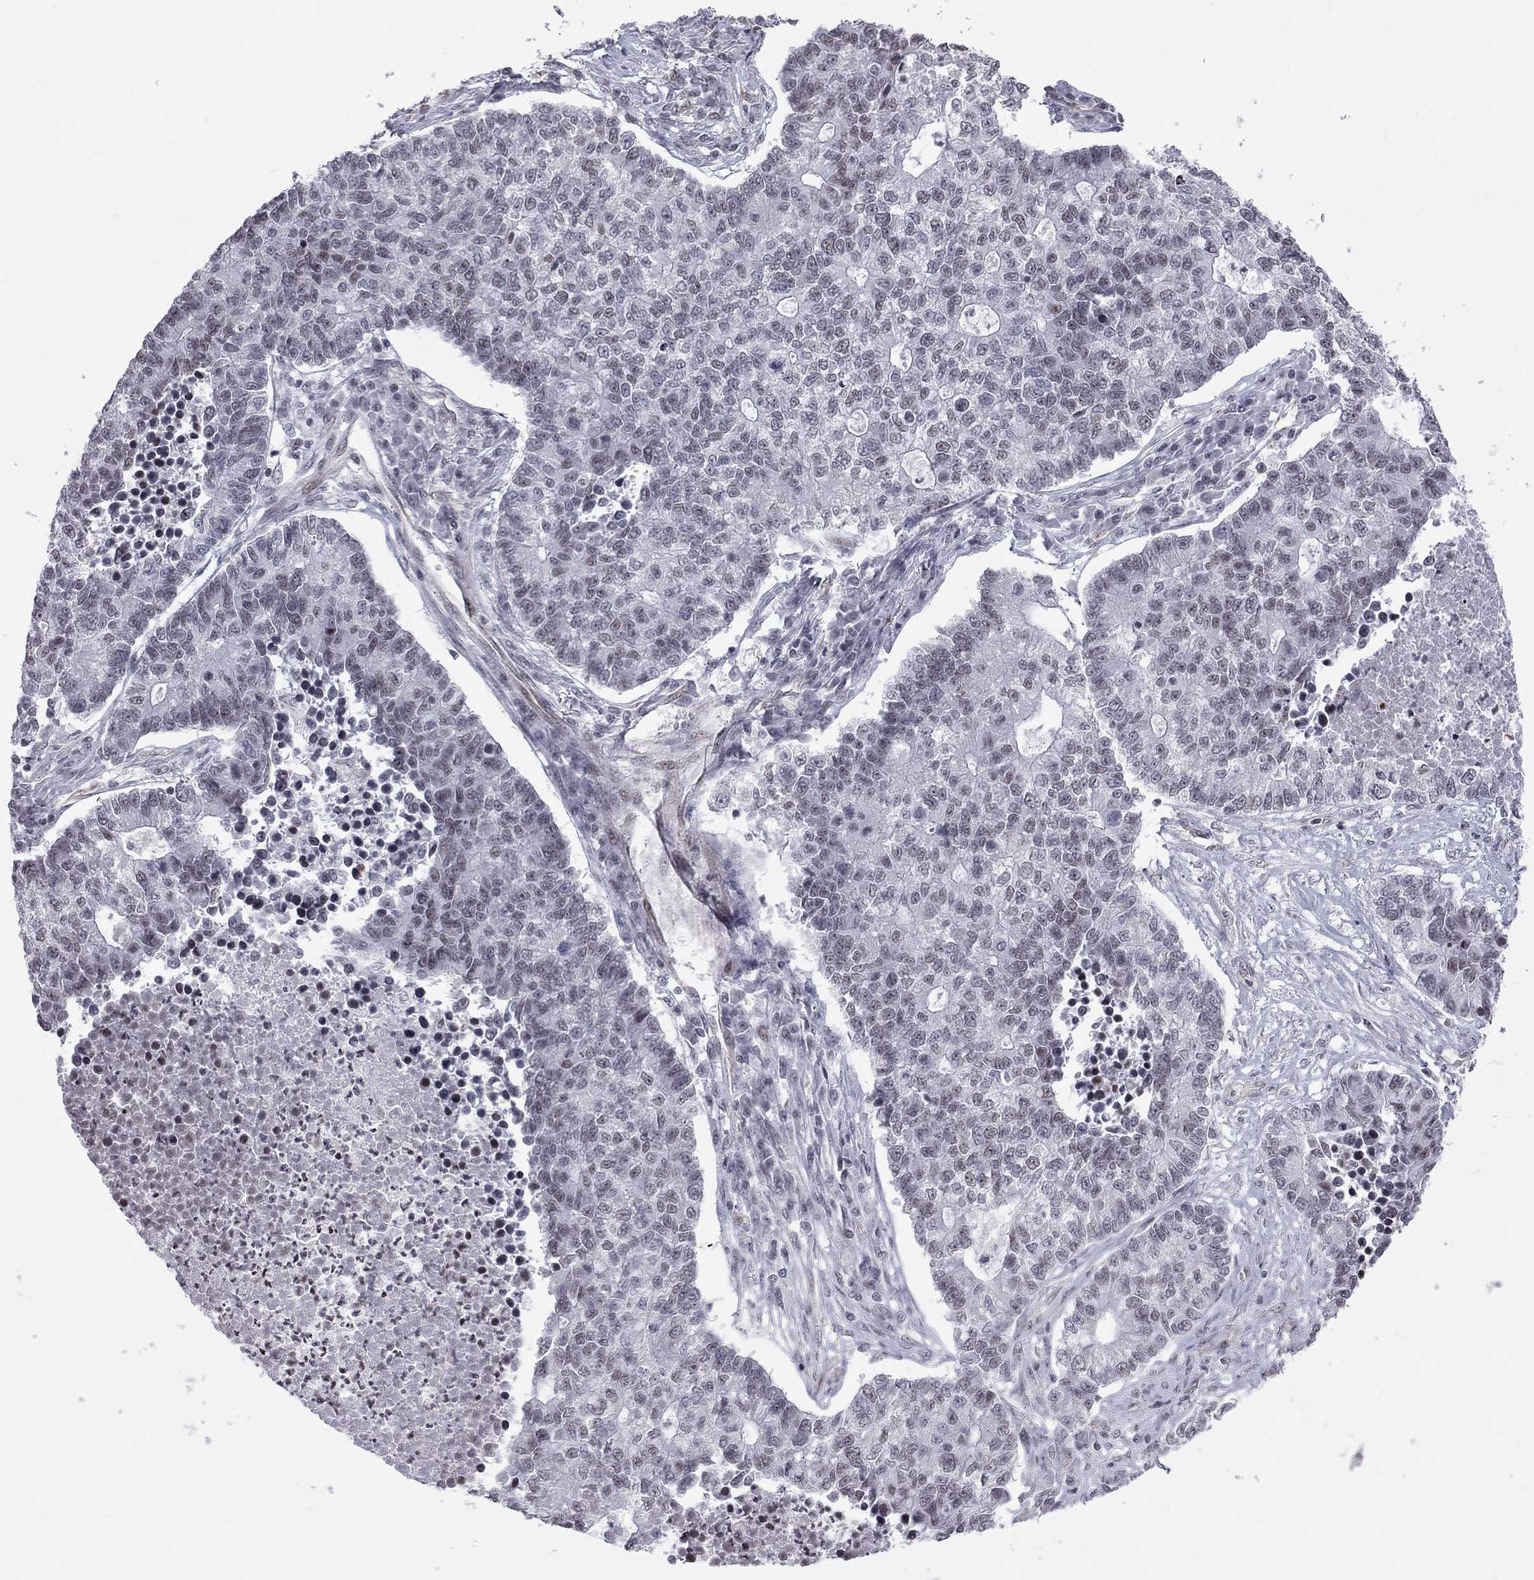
{"staining": {"intensity": "negative", "quantity": "none", "location": "none"}, "tissue": "lung cancer", "cell_type": "Tumor cells", "image_type": "cancer", "snomed": [{"axis": "morphology", "description": "Adenocarcinoma, NOS"}, {"axis": "topography", "description": "Lung"}], "caption": "The IHC photomicrograph has no significant positivity in tumor cells of lung cancer tissue.", "gene": "MTNR1B", "patient": {"sex": "male", "age": 57}}